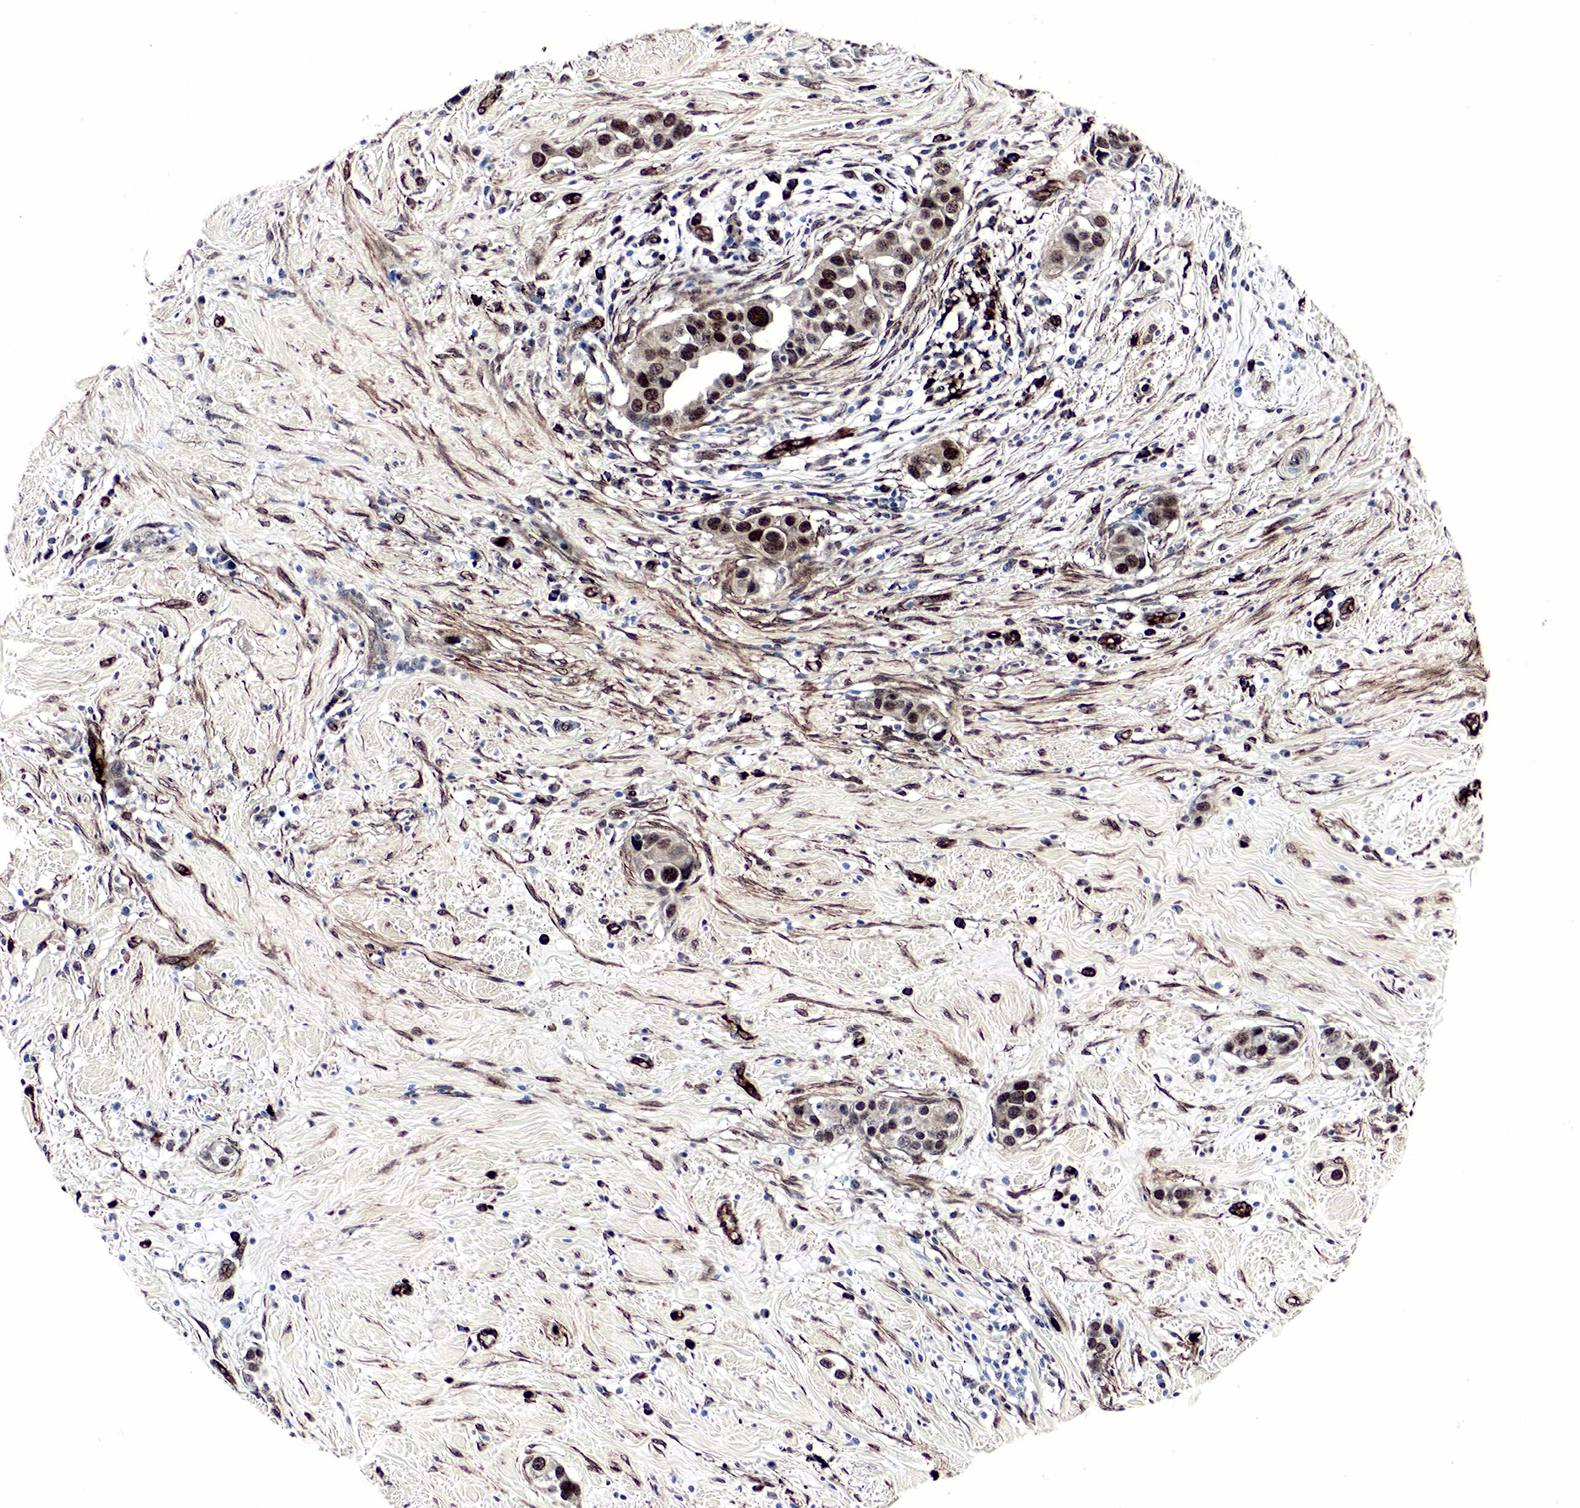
{"staining": {"intensity": "strong", "quantity": ">75%", "location": "cytoplasmic/membranous,nuclear"}, "tissue": "breast cancer", "cell_type": "Tumor cells", "image_type": "cancer", "snomed": [{"axis": "morphology", "description": "Duct carcinoma"}, {"axis": "topography", "description": "Breast"}], "caption": "Breast cancer tissue demonstrates strong cytoplasmic/membranous and nuclear staining in about >75% of tumor cells, visualized by immunohistochemistry.", "gene": "SPIN1", "patient": {"sex": "female", "age": 55}}